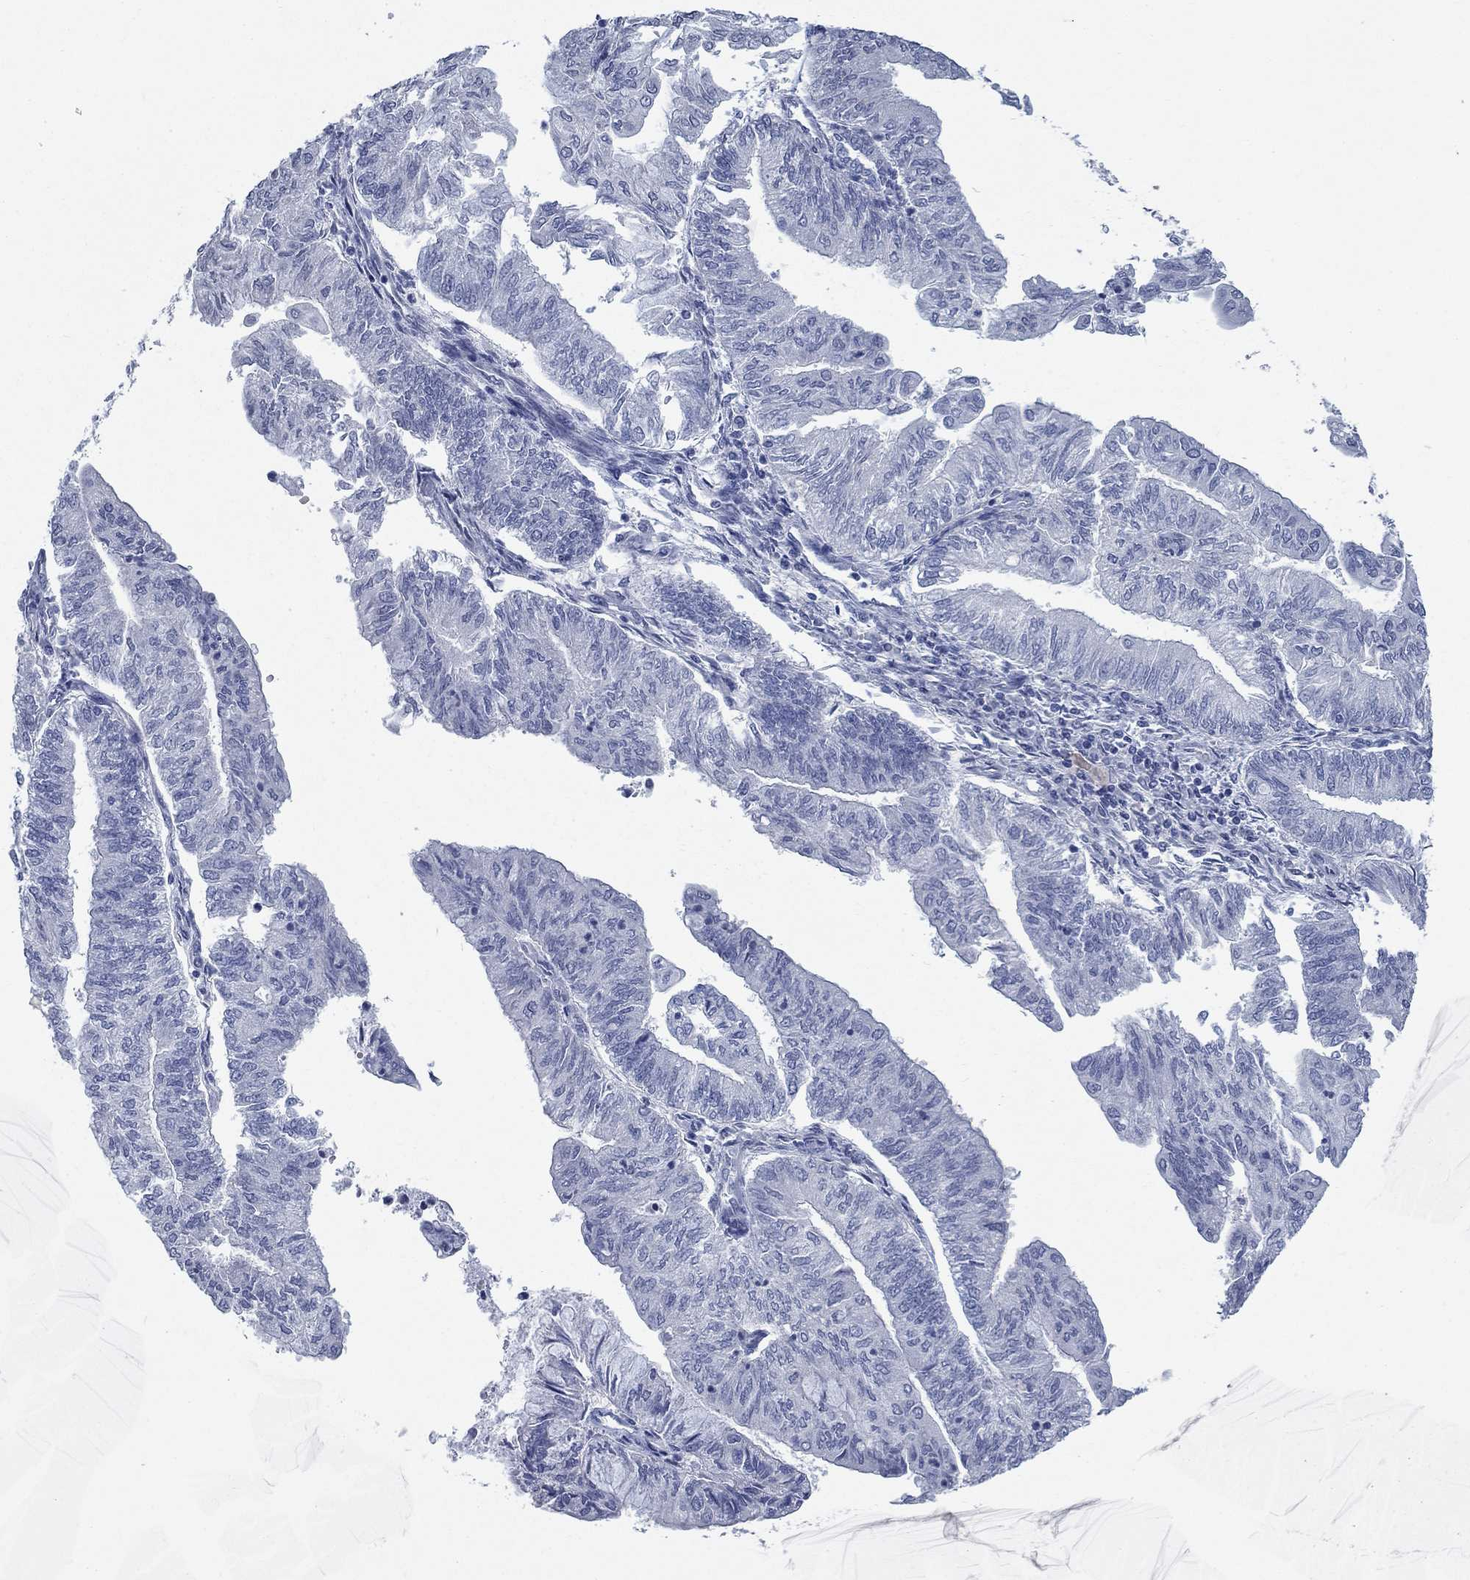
{"staining": {"intensity": "negative", "quantity": "none", "location": "none"}, "tissue": "endometrial cancer", "cell_type": "Tumor cells", "image_type": "cancer", "snomed": [{"axis": "morphology", "description": "Adenocarcinoma, NOS"}, {"axis": "topography", "description": "Endometrium"}], "caption": "Human endometrial cancer stained for a protein using immunohistochemistry (IHC) displays no expression in tumor cells.", "gene": "DNER", "patient": {"sex": "female", "age": 59}}